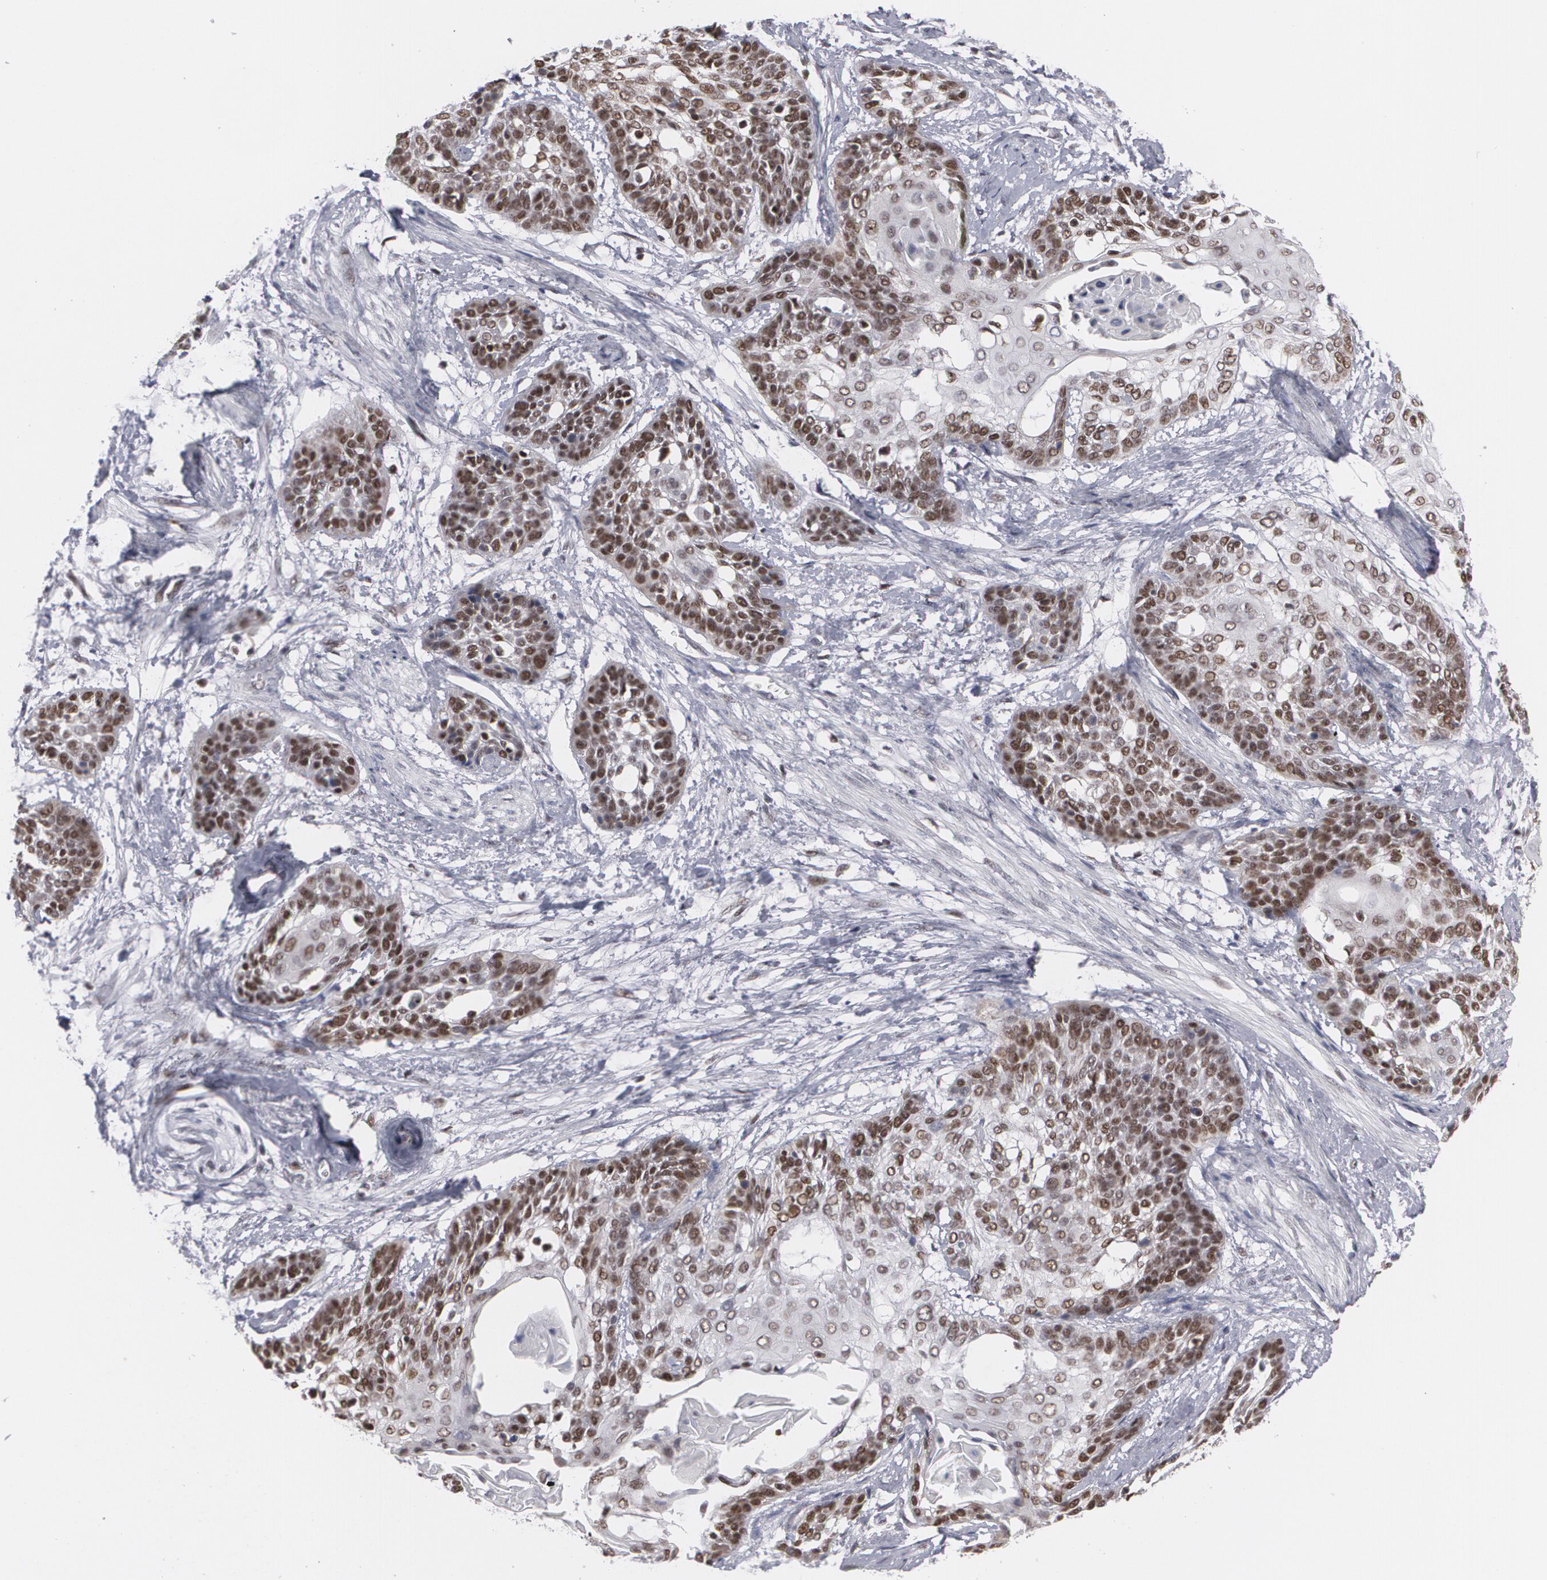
{"staining": {"intensity": "moderate", "quantity": "25%-75%", "location": "nuclear"}, "tissue": "cervical cancer", "cell_type": "Tumor cells", "image_type": "cancer", "snomed": [{"axis": "morphology", "description": "Squamous cell carcinoma, NOS"}, {"axis": "topography", "description": "Cervix"}], "caption": "Cervical cancer was stained to show a protein in brown. There is medium levels of moderate nuclear positivity in about 25%-75% of tumor cells. (DAB (3,3'-diaminobenzidine) IHC, brown staining for protein, blue staining for nuclei).", "gene": "MCL1", "patient": {"sex": "female", "age": 57}}